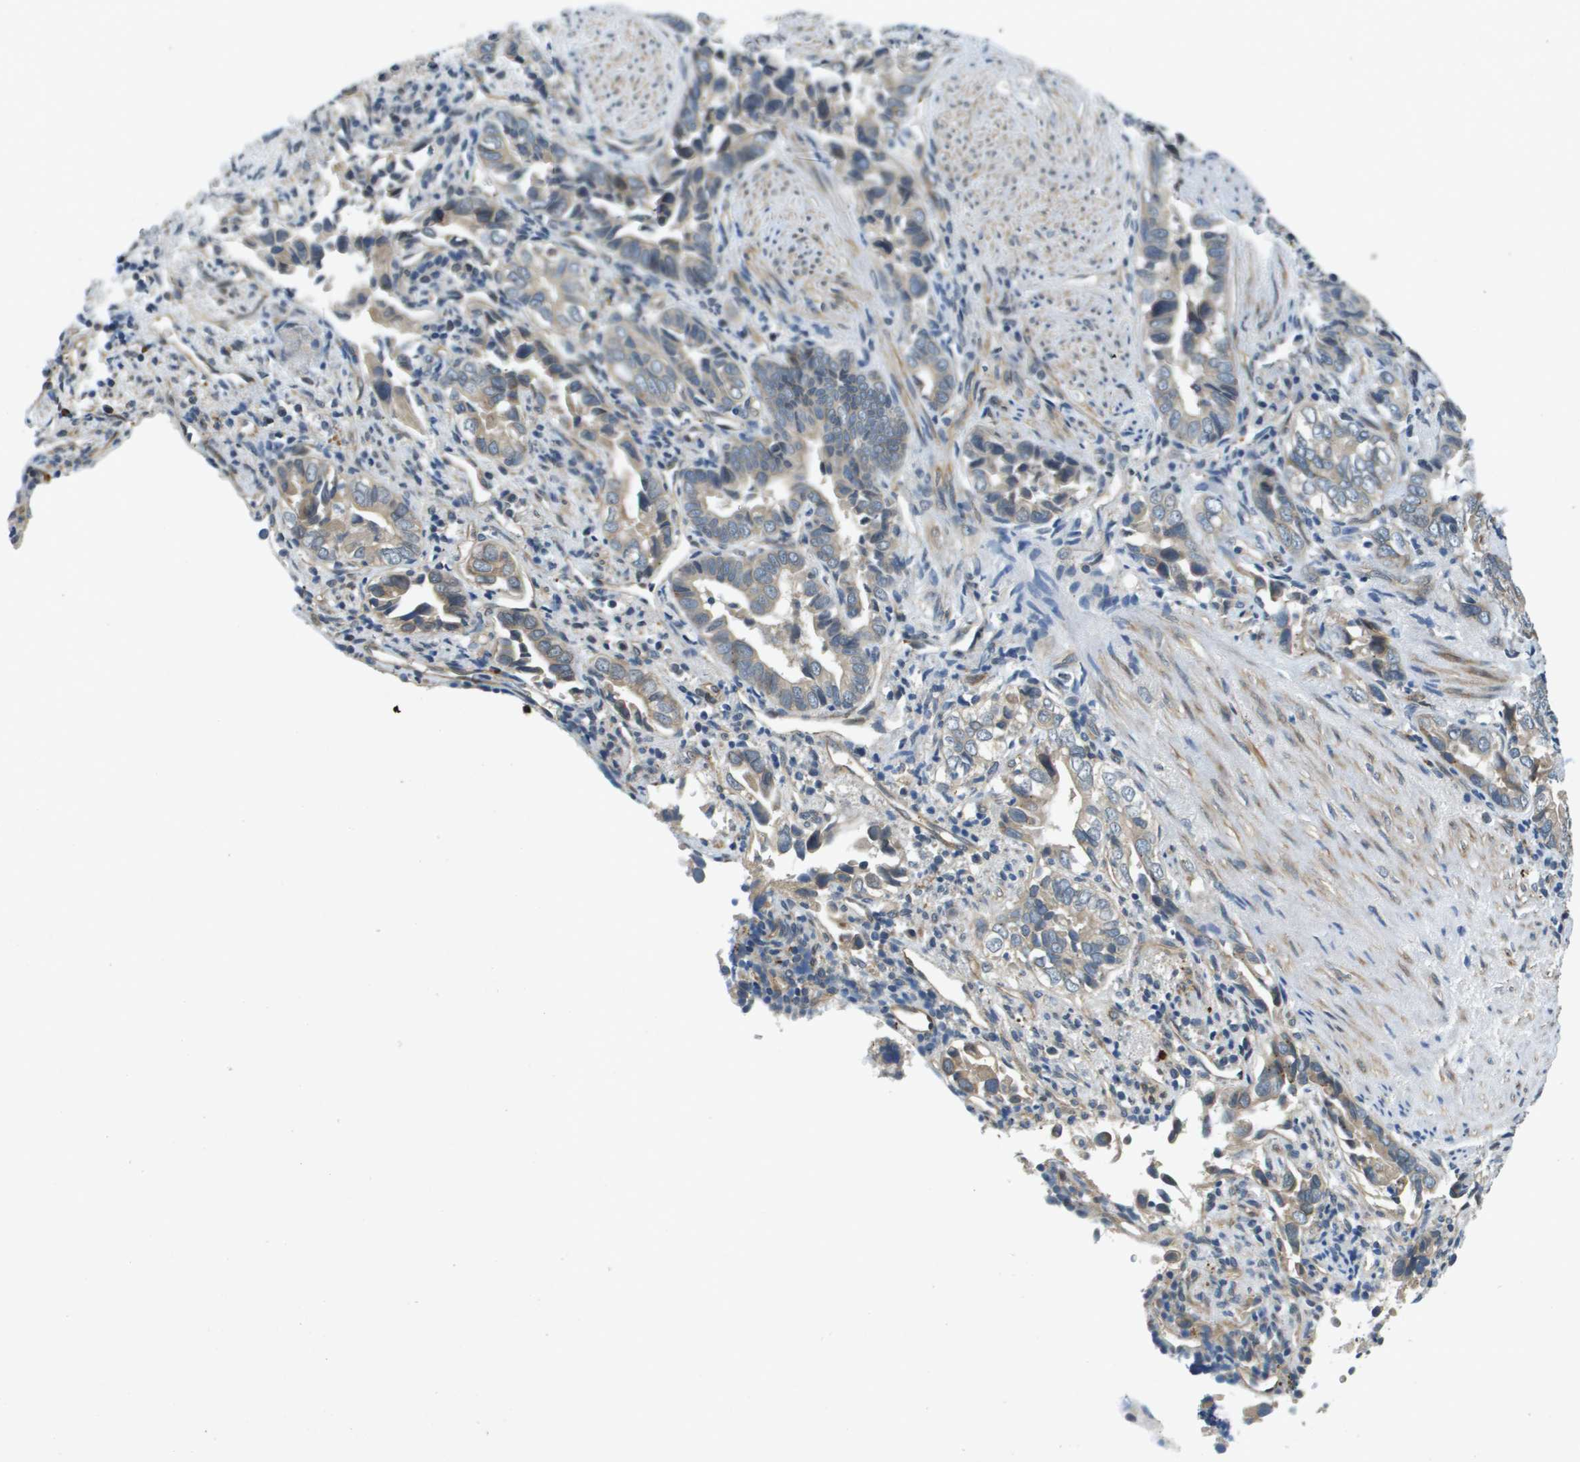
{"staining": {"intensity": "weak", "quantity": "<25%", "location": "cytoplasmic/membranous"}, "tissue": "liver cancer", "cell_type": "Tumor cells", "image_type": "cancer", "snomed": [{"axis": "morphology", "description": "Cholangiocarcinoma"}, {"axis": "topography", "description": "Liver"}], "caption": "Immunohistochemistry micrograph of neoplastic tissue: cholangiocarcinoma (liver) stained with DAB displays no significant protein expression in tumor cells.", "gene": "PGAP3", "patient": {"sex": "female", "age": 79}}